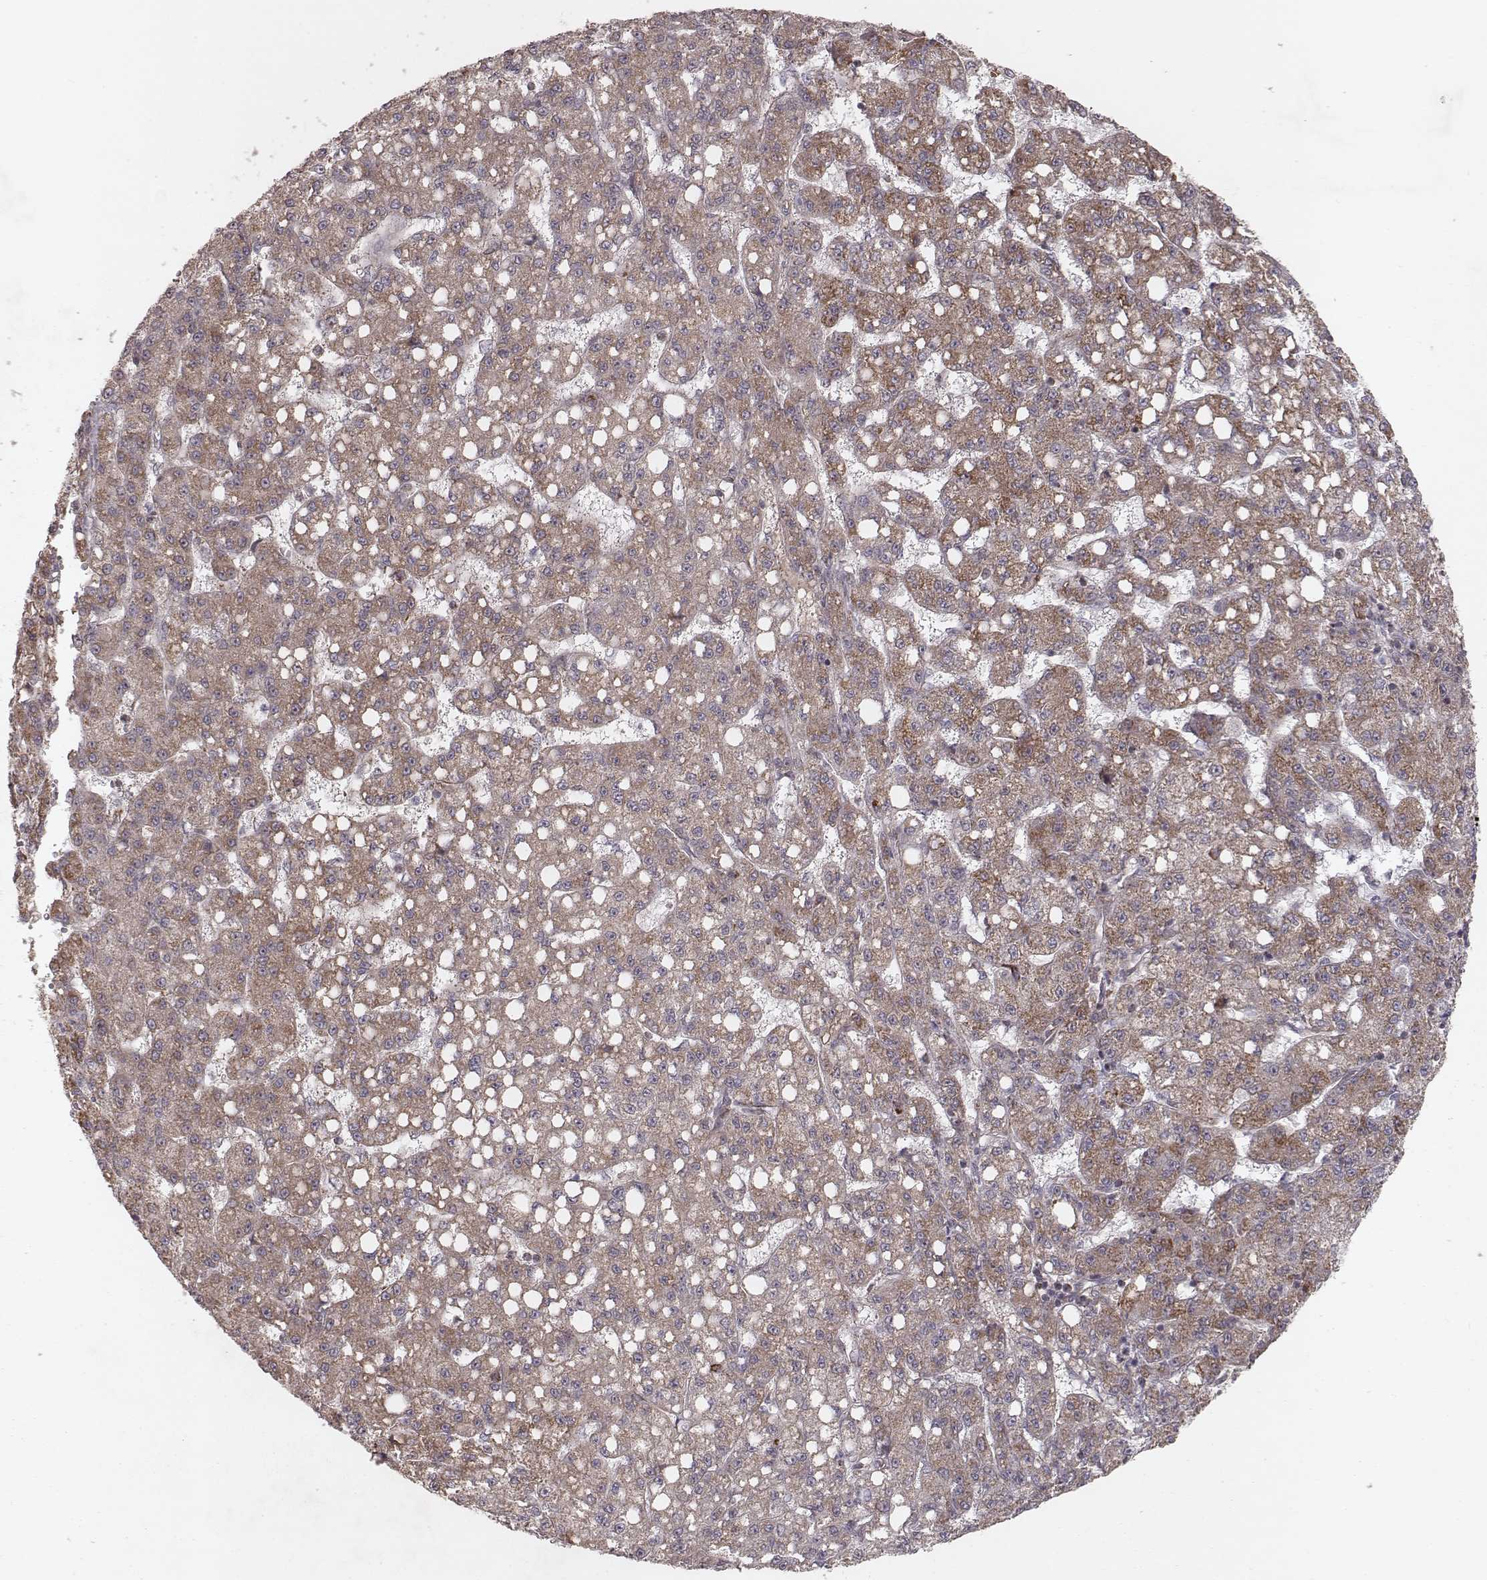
{"staining": {"intensity": "weak", "quantity": ">75%", "location": "cytoplasmic/membranous"}, "tissue": "liver cancer", "cell_type": "Tumor cells", "image_type": "cancer", "snomed": [{"axis": "morphology", "description": "Carcinoma, Hepatocellular, NOS"}, {"axis": "topography", "description": "Liver"}], "caption": "This photomicrograph reveals liver hepatocellular carcinoma stained with immunohistochemistry to label a protein in brown. The cytoplasmic/membranous of tumor cells show weak positivity for the protein. Nuclei are counter-stained blue.", "gene": "NDUFA7", "patient": {"sex": "female", "age": 65}}